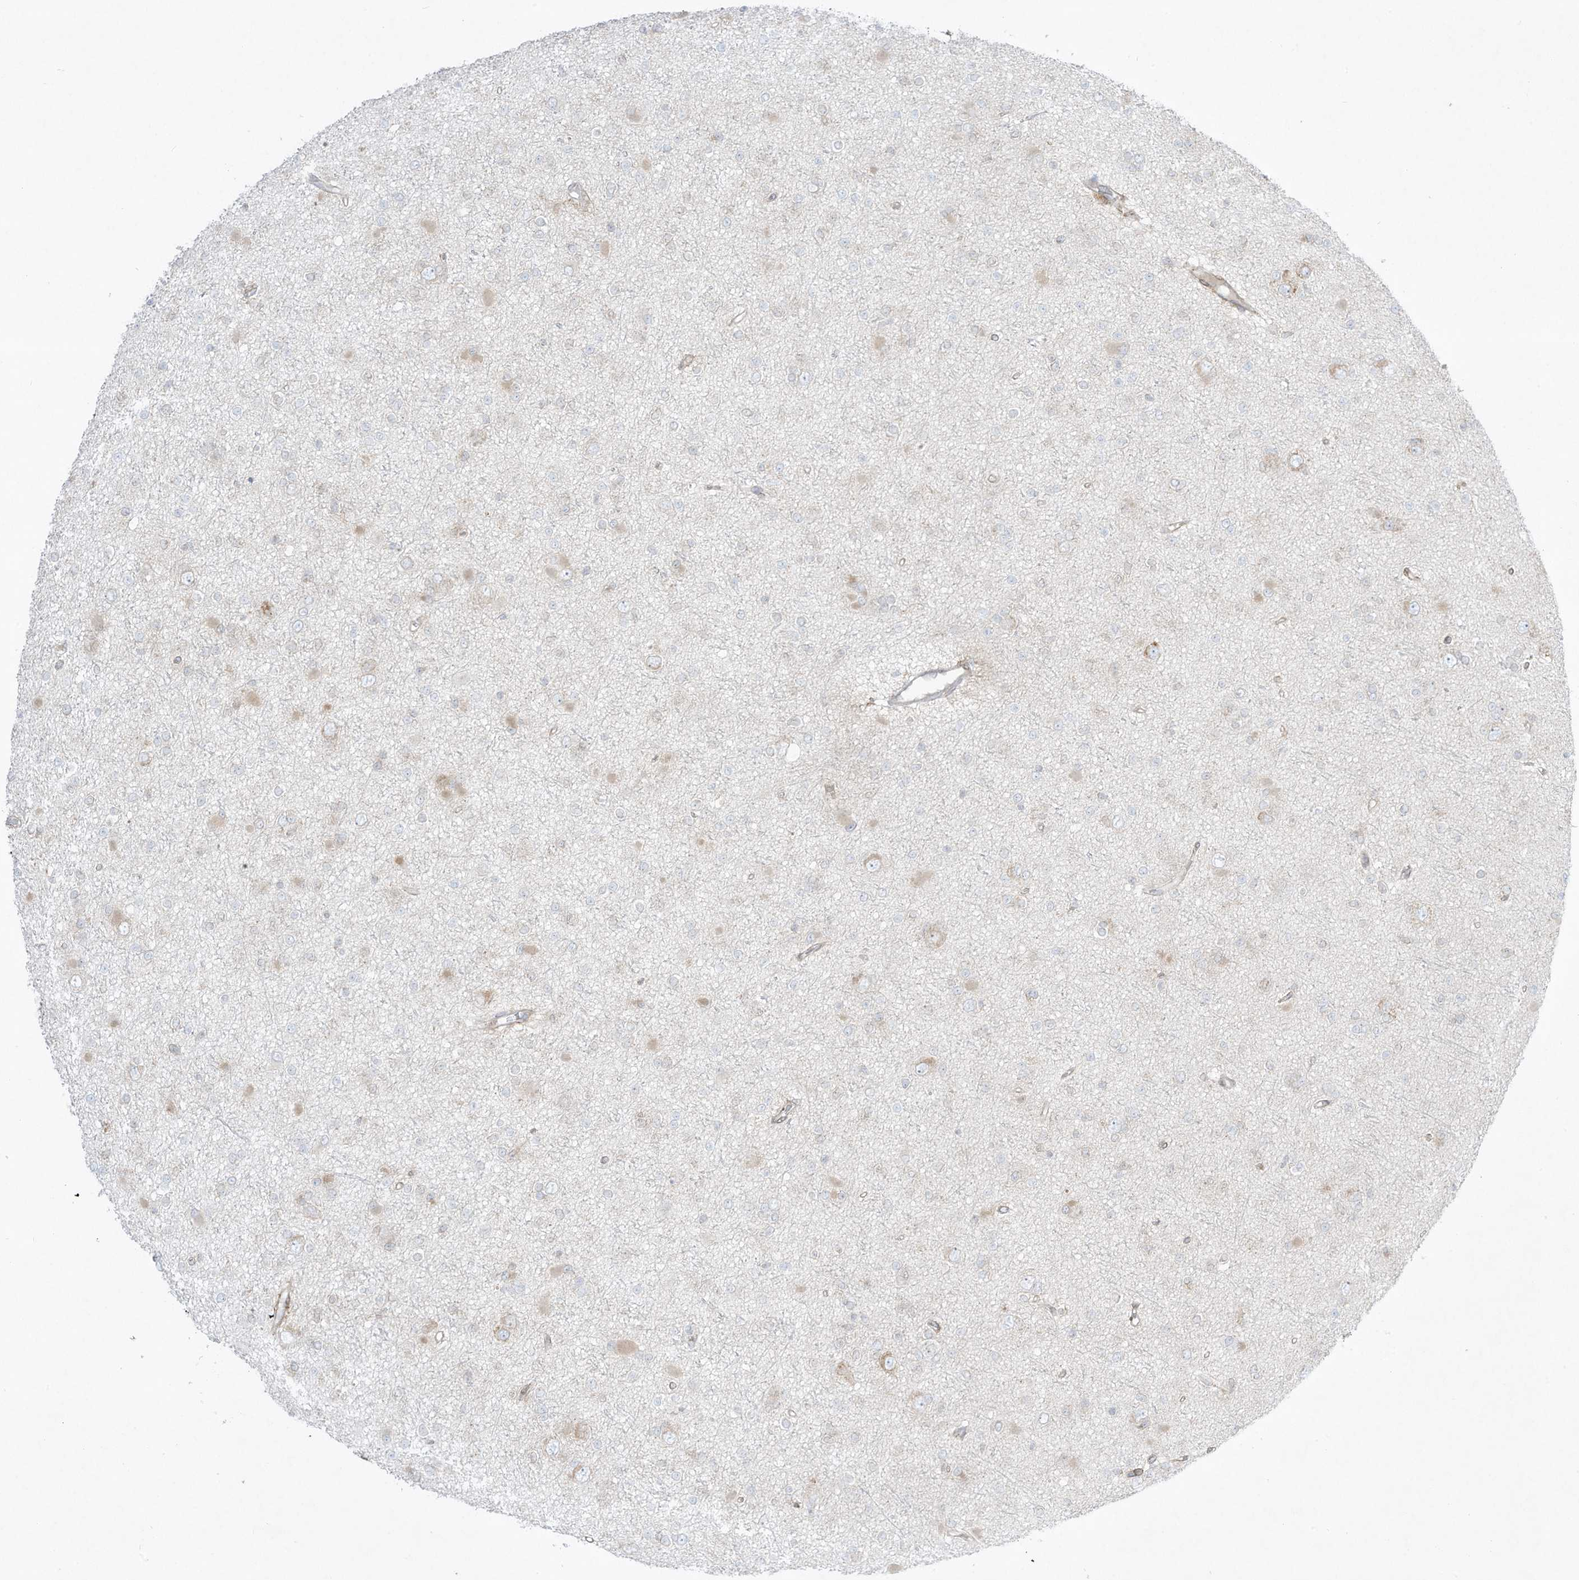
{"staining": {"intensity": "negative", "quantity": "none", "location": "none"}, "tissue": "glioma", "cell_type": "Tumor cells", "image_type": "cancer", "snomed": [{"axis": "morphology", "description": "Glioma, malignant, Low grade"}, {"axis": "topography", "description": "Brain"}], "caption": "This is an immunohistochemistry image of human malignant glioma (low-grade). There is no expression in tumor cells.", "gene": "PTK6", "patient": {"sex": "female", "age": 22}}